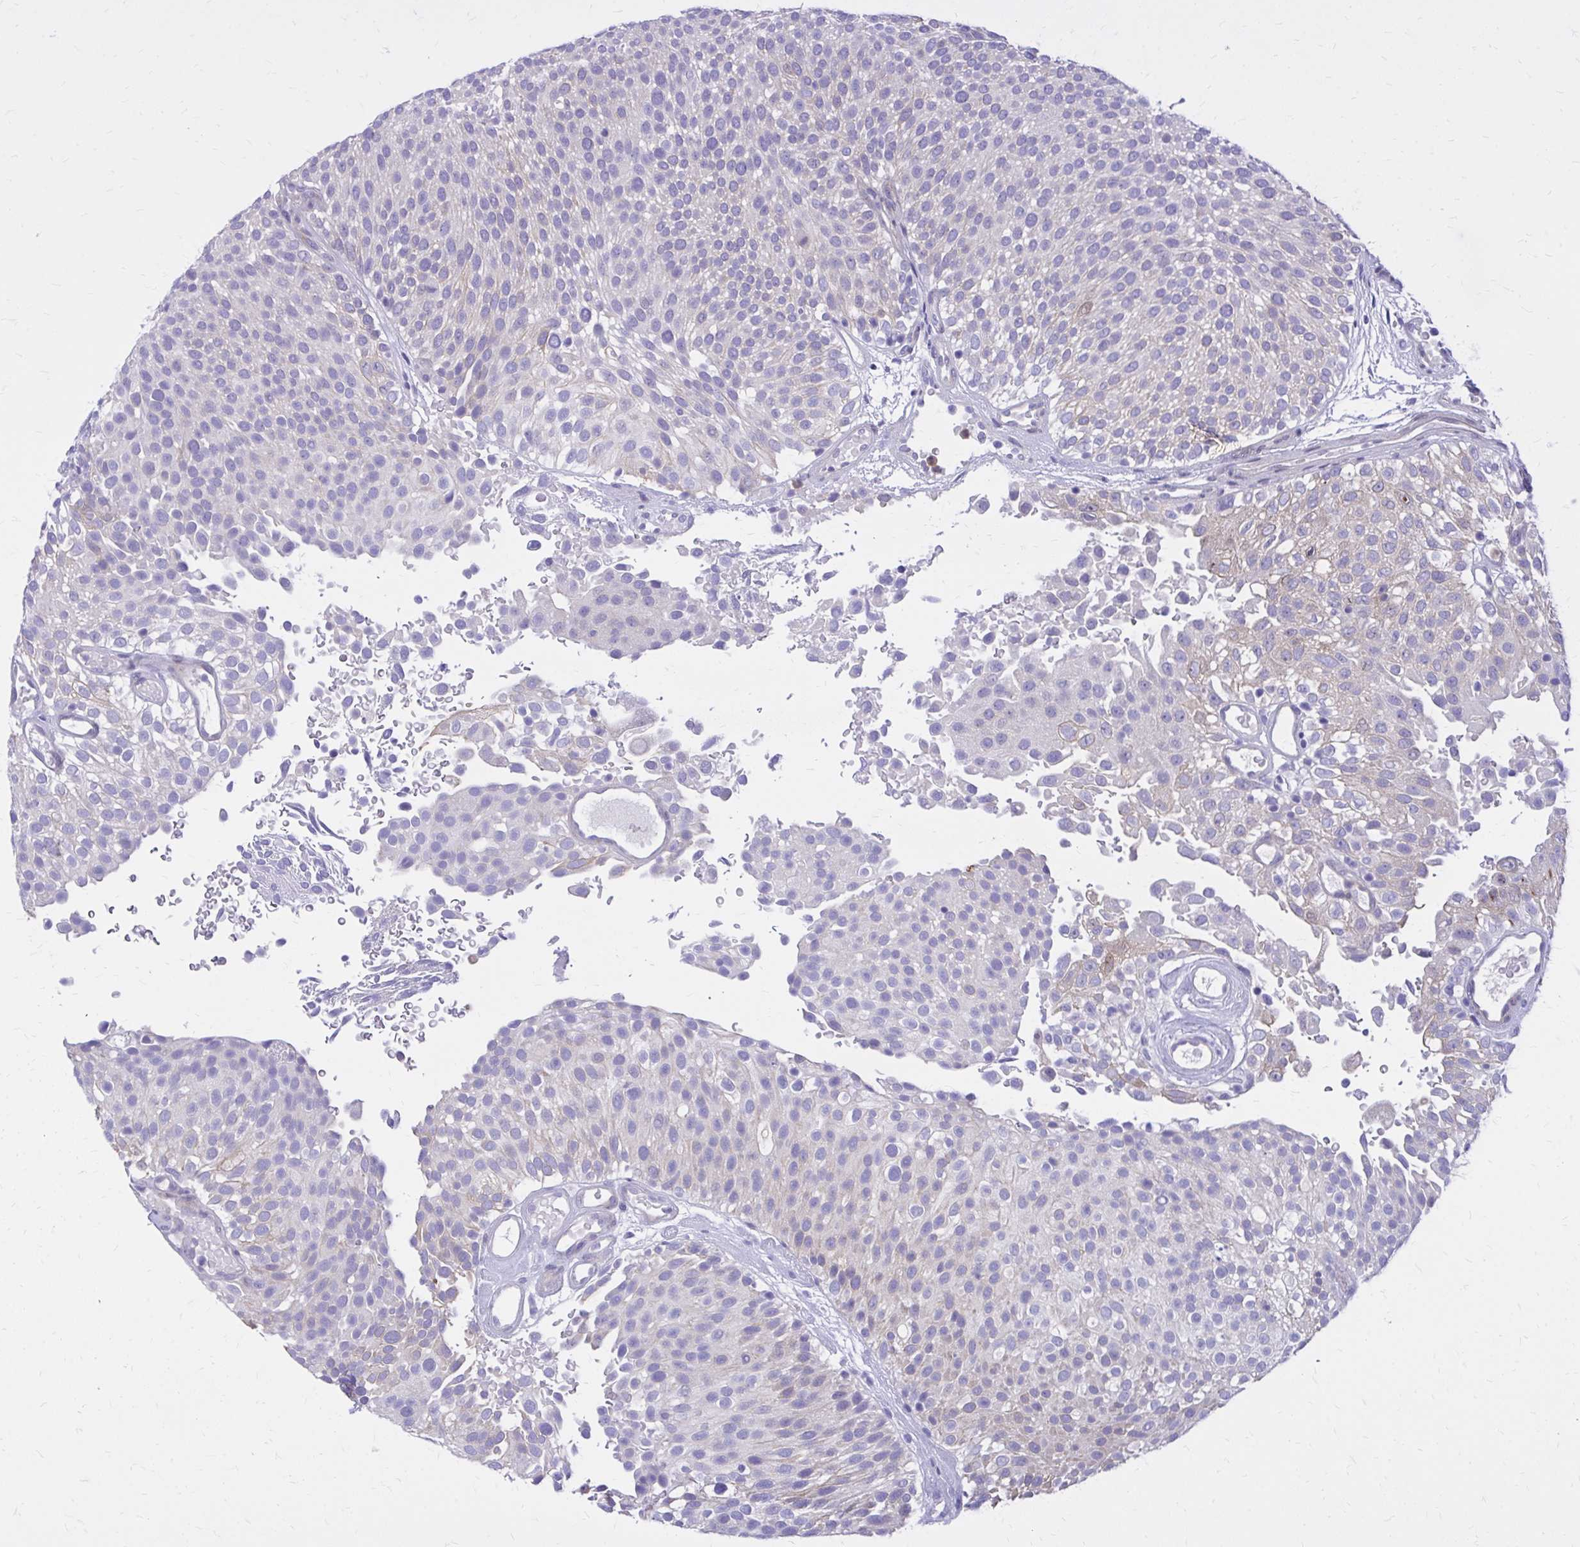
{"staining": {"intensity": "negative", "quantity": "none", "location": "none"}, "tissue": "urothelial cancer", "cell_type": "Tumor cells", "image_type": "cancer", "snomed": [{"axis": "morphology", "description": "Urothelial carcinoma, Low grade"}, {"axis": "topography", "description": "Urinary bladder"}], "caption": "Urothelial cancer stained for a protein using immunohistochemistry displays no positivity tumor cells.", "gene": "ADAMTSL1", "patient": {"sex": "male", "age": 78}}